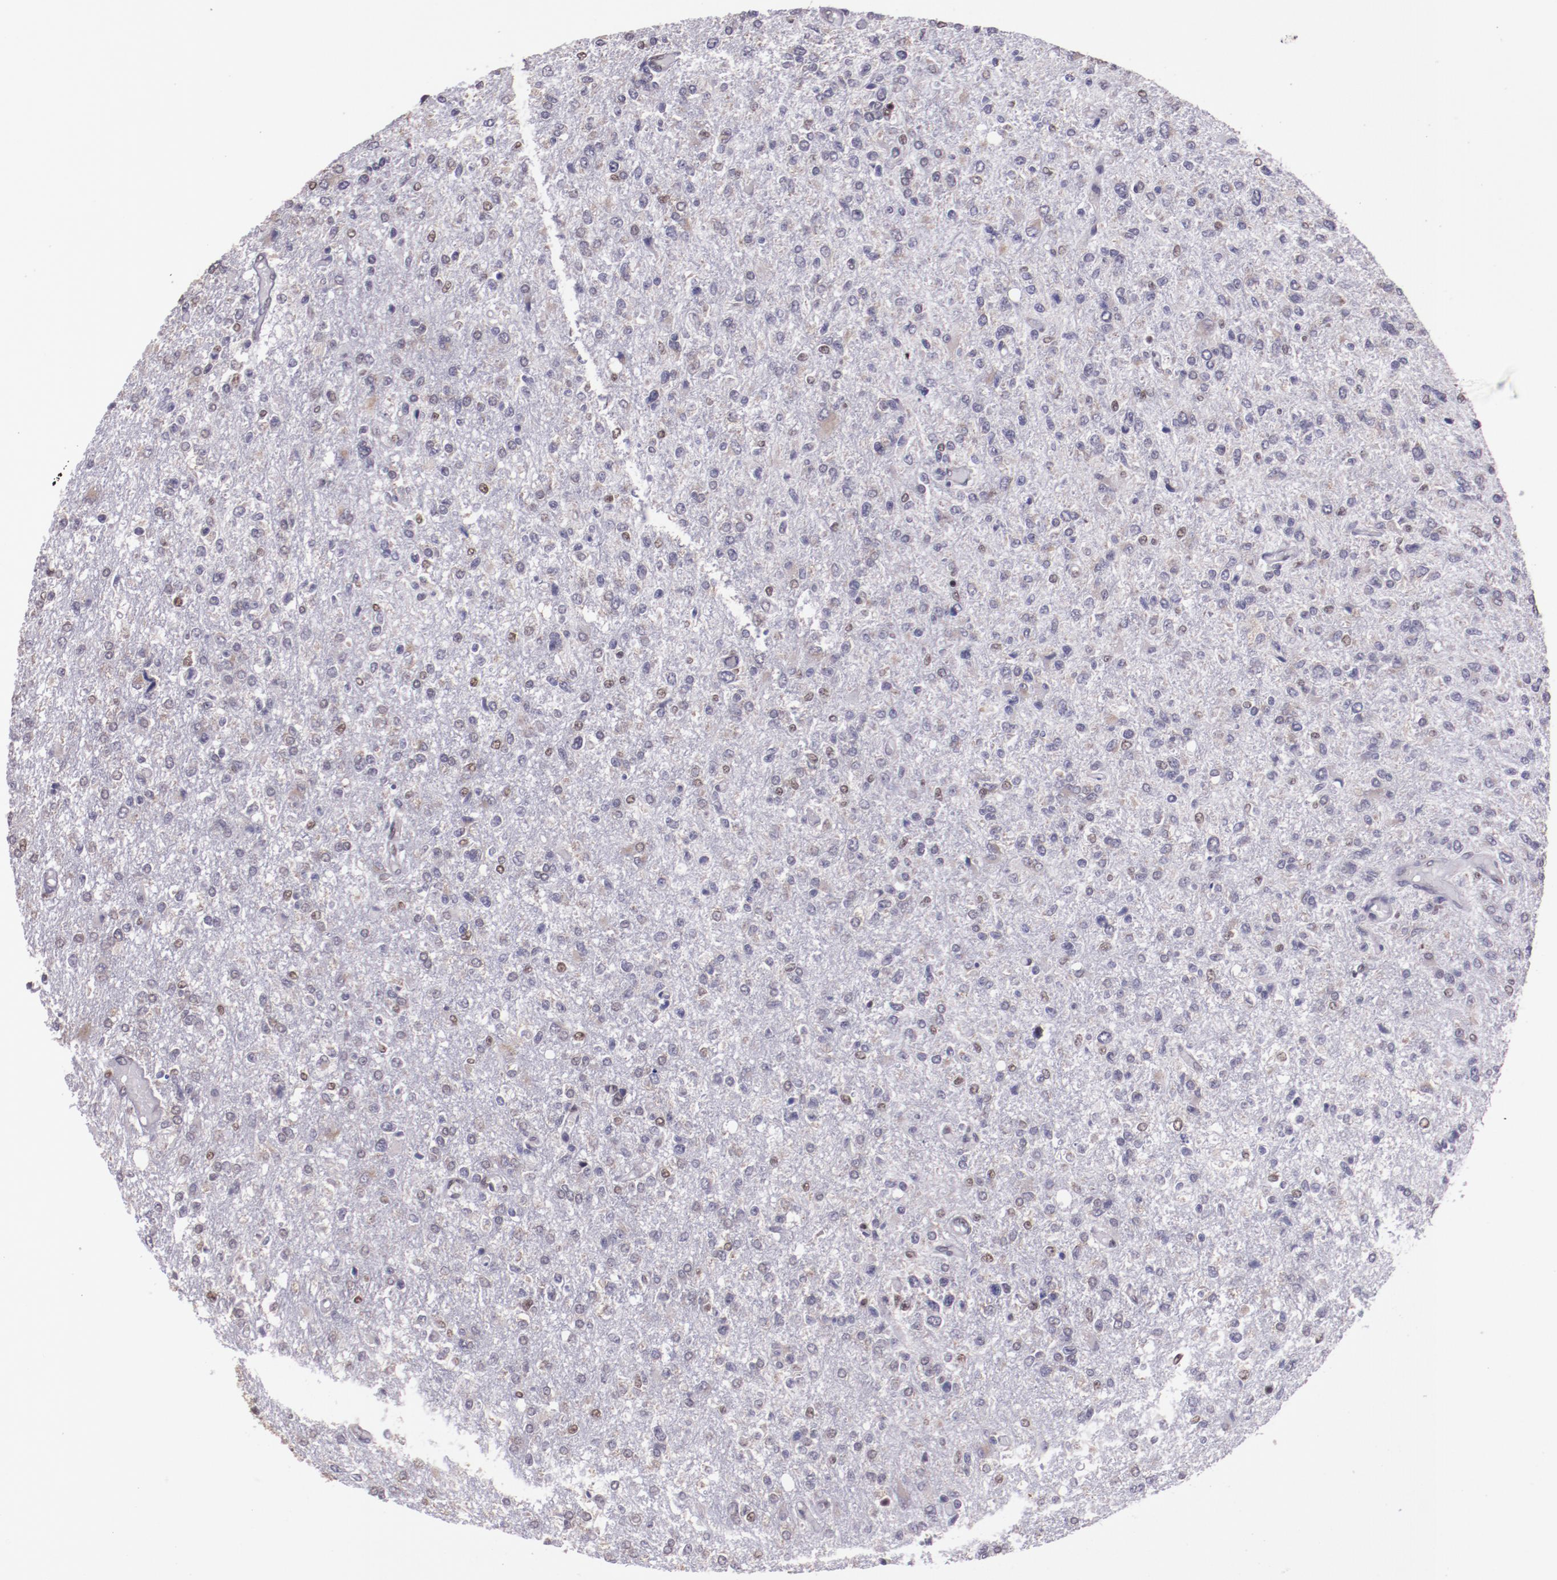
{"staining": {"intensity": "weak", "quantity": "<25%", "location": "nuclear"}, "tissue": "glioma", "cell_type": "Tumor cells", "image_type": "cancer", "snomed": [{"axis": "morphology", "description": "Glioma, malignant, High grade"}, {"axis": "topography", "description": "Cerebral cortex"}], "caption": "This is a micrograph of immunohistochemistry (IHC) staining of glioma, which shows no staining in tumor cells.", "gene": "ELF1", "patient": {"sex": "male", "age": 76}}